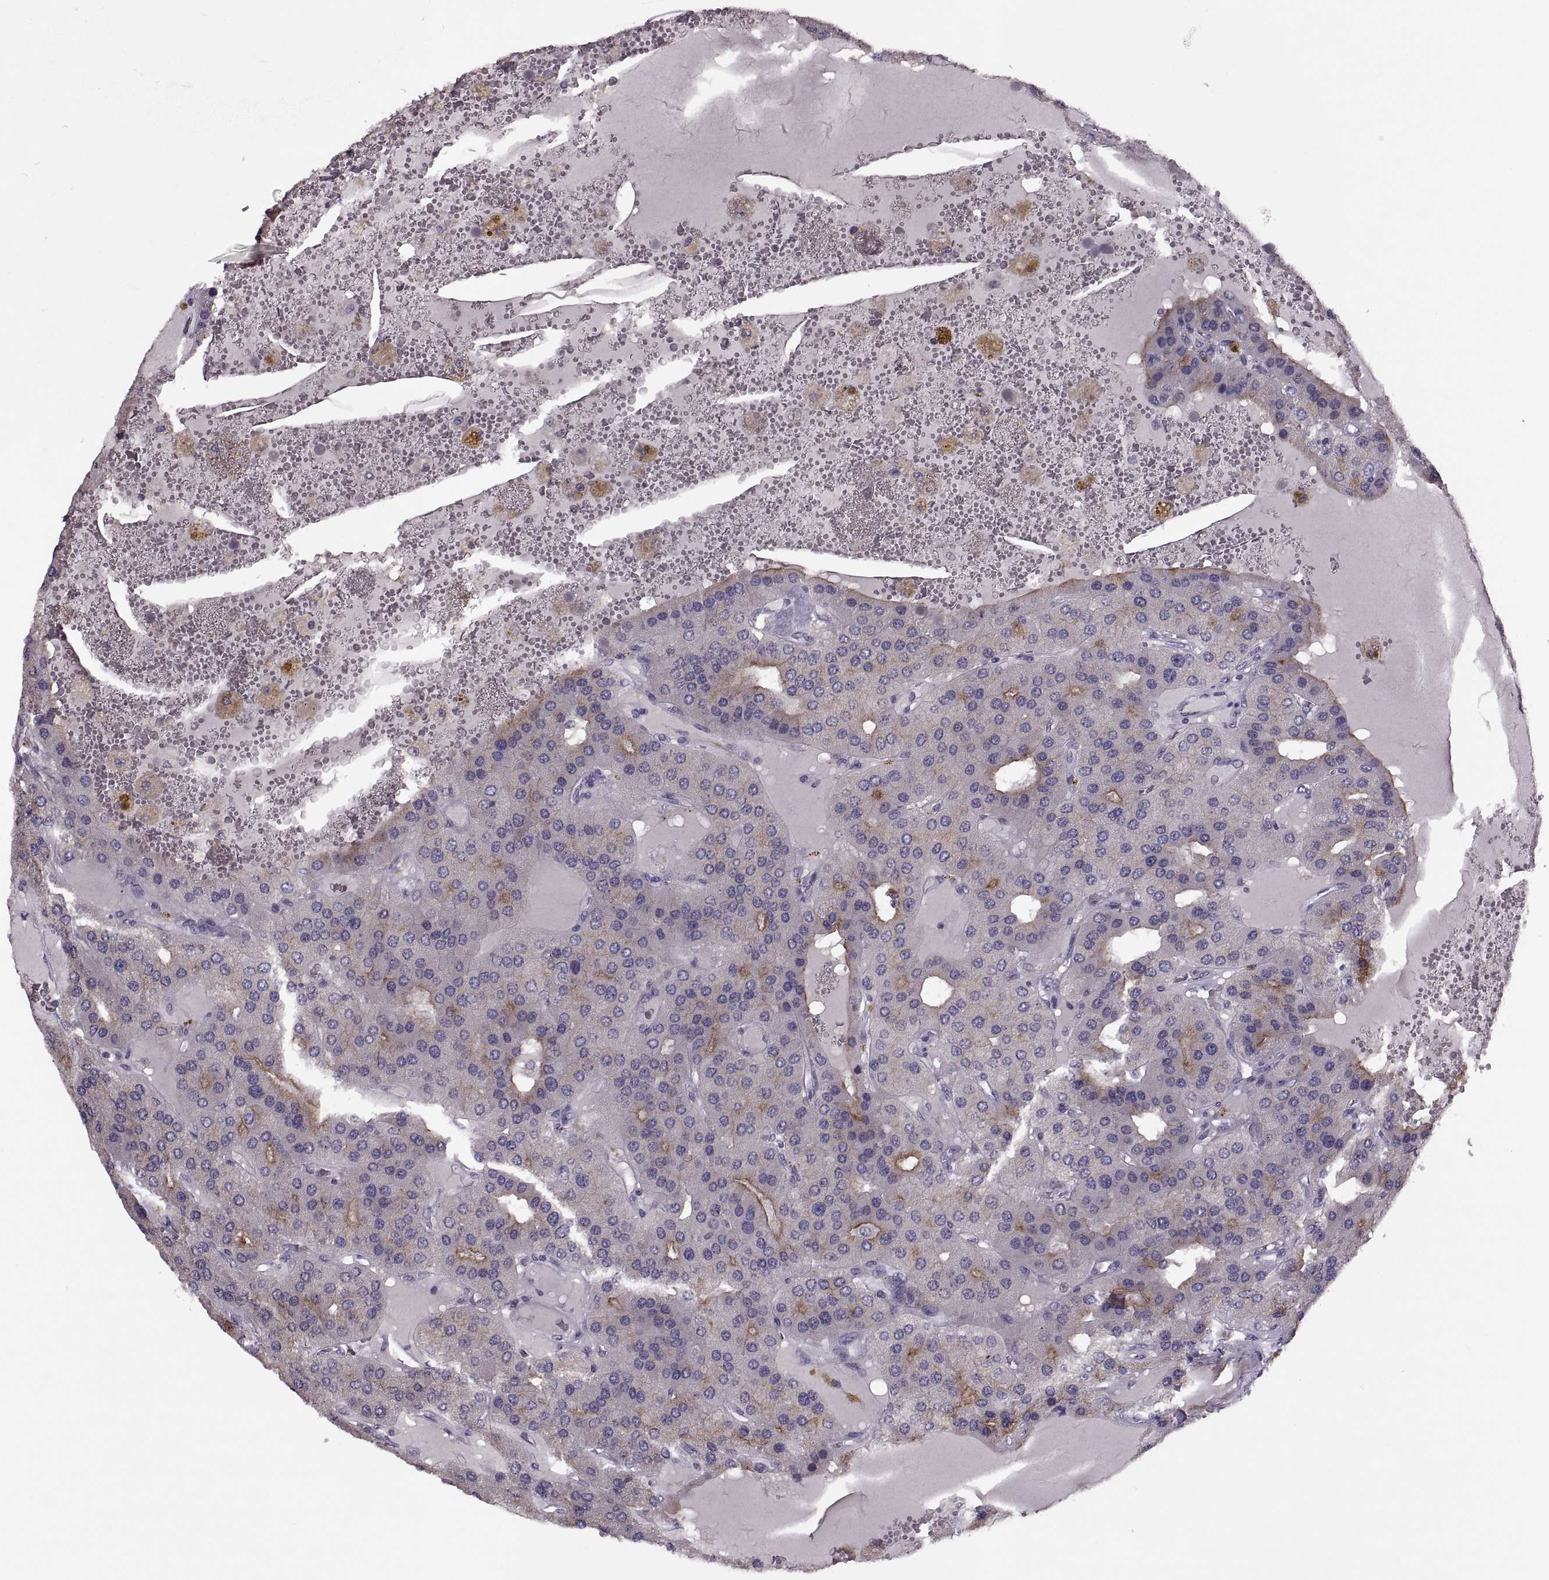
{"staining": {"intensity": "moderate", "quantity": "<25%", "location": "cytoplasmic/membranous"}, "tissue": "parathyroid gland", "cell_type": "Glandular cells", "image_type": "normal", "snomed": [{"axis": "morphology", "description": "Normal tissue, NOS"}, {"axis": "morphology", "description": "Adenoma, NOS"}, {"axis": "topography", "description": "Parathyroid gland"}], "caption": "About <25% of glandular cells in benign parathyroid gland reveal moderate cytoplasmic/membranous protein positivity as visualized by brown immunohistochemical staining.", "gene": "CACNA1F", "patient": {"sex": "female", "age": 86}}